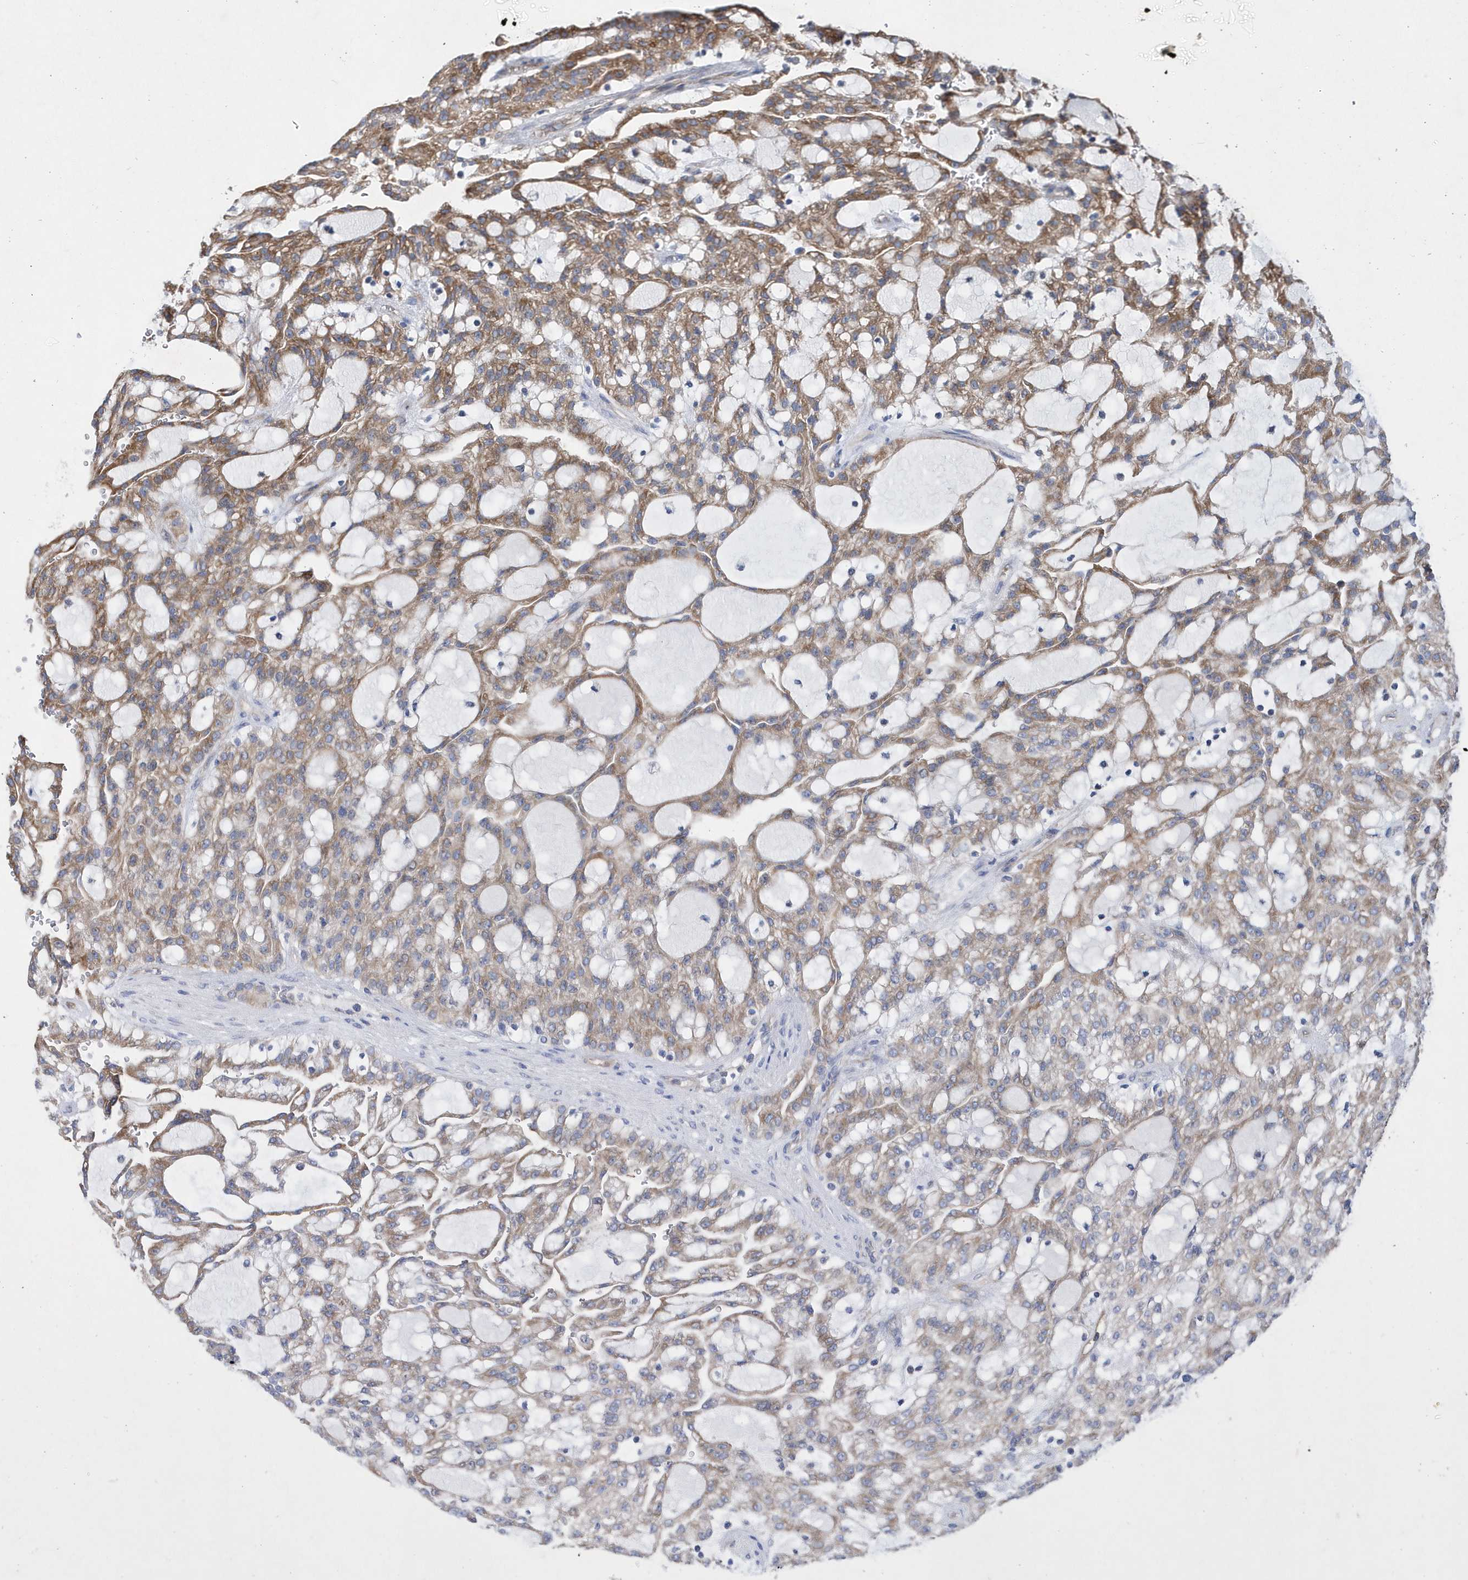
{"staining": {"intensity": "moderate", "quantity": ">75%", "location": "cytoplasmic/membranous"}, "tissue": "renal cancer", "cell_type": "Tumor cells", "image_type": "cancer", "snomed": [{"axis": "morphology", "description": "Adenocarcinoma, NOS"}, {"axis": "topography", "description": "Kidney"}], "caption": "Tumor cells demonstrate medium levels of moderate cytoplasmic/membranous positivity in about >75% of cells in renal adenocarcinoma.", "gene": "JKAMP", "patient": {"sex": "male", "age": 63}}